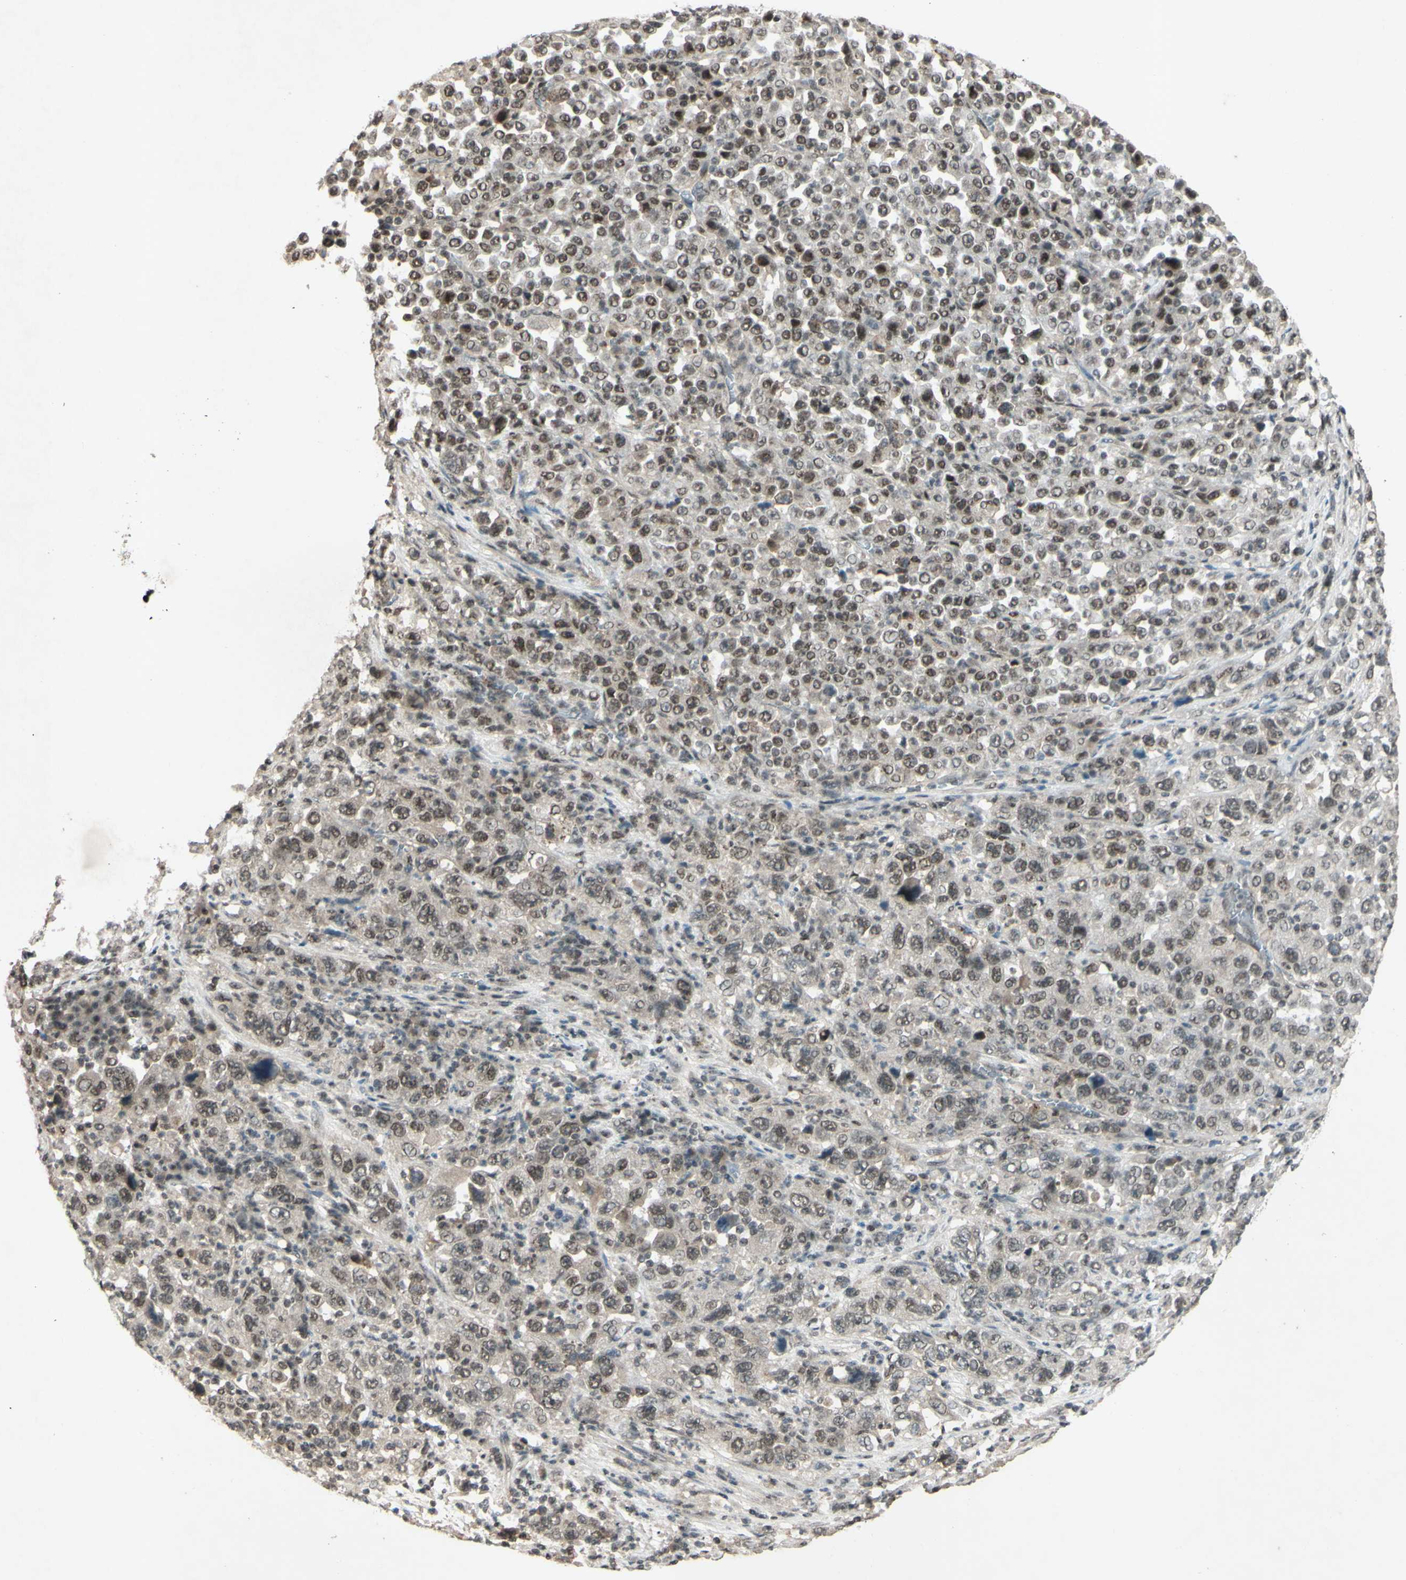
{"staining": {"intensity": "weak", "quantity": ">75%", "location": "nuclear"}, "tissue": "stomach cancer", "cell_type": "Tumor cells", "image_type": "cancer", "snomed": [{"axis": "morphology", "description": "Normal tissue, NOS"}, {"axis": "morphology", "description": "Adenocarcinoma, NOS"}, {"axis": "topography", "description": "Stomach, upper"}, {"axis": "topography", "description": "Stomach"}], "caption": "A brown stain highlights weak nuclear expression of a protein in stomach cancer (adenocarcinoma) tumor cells.", "gene": "SNW1", "patient": {"sex": "male", "age": 59}}